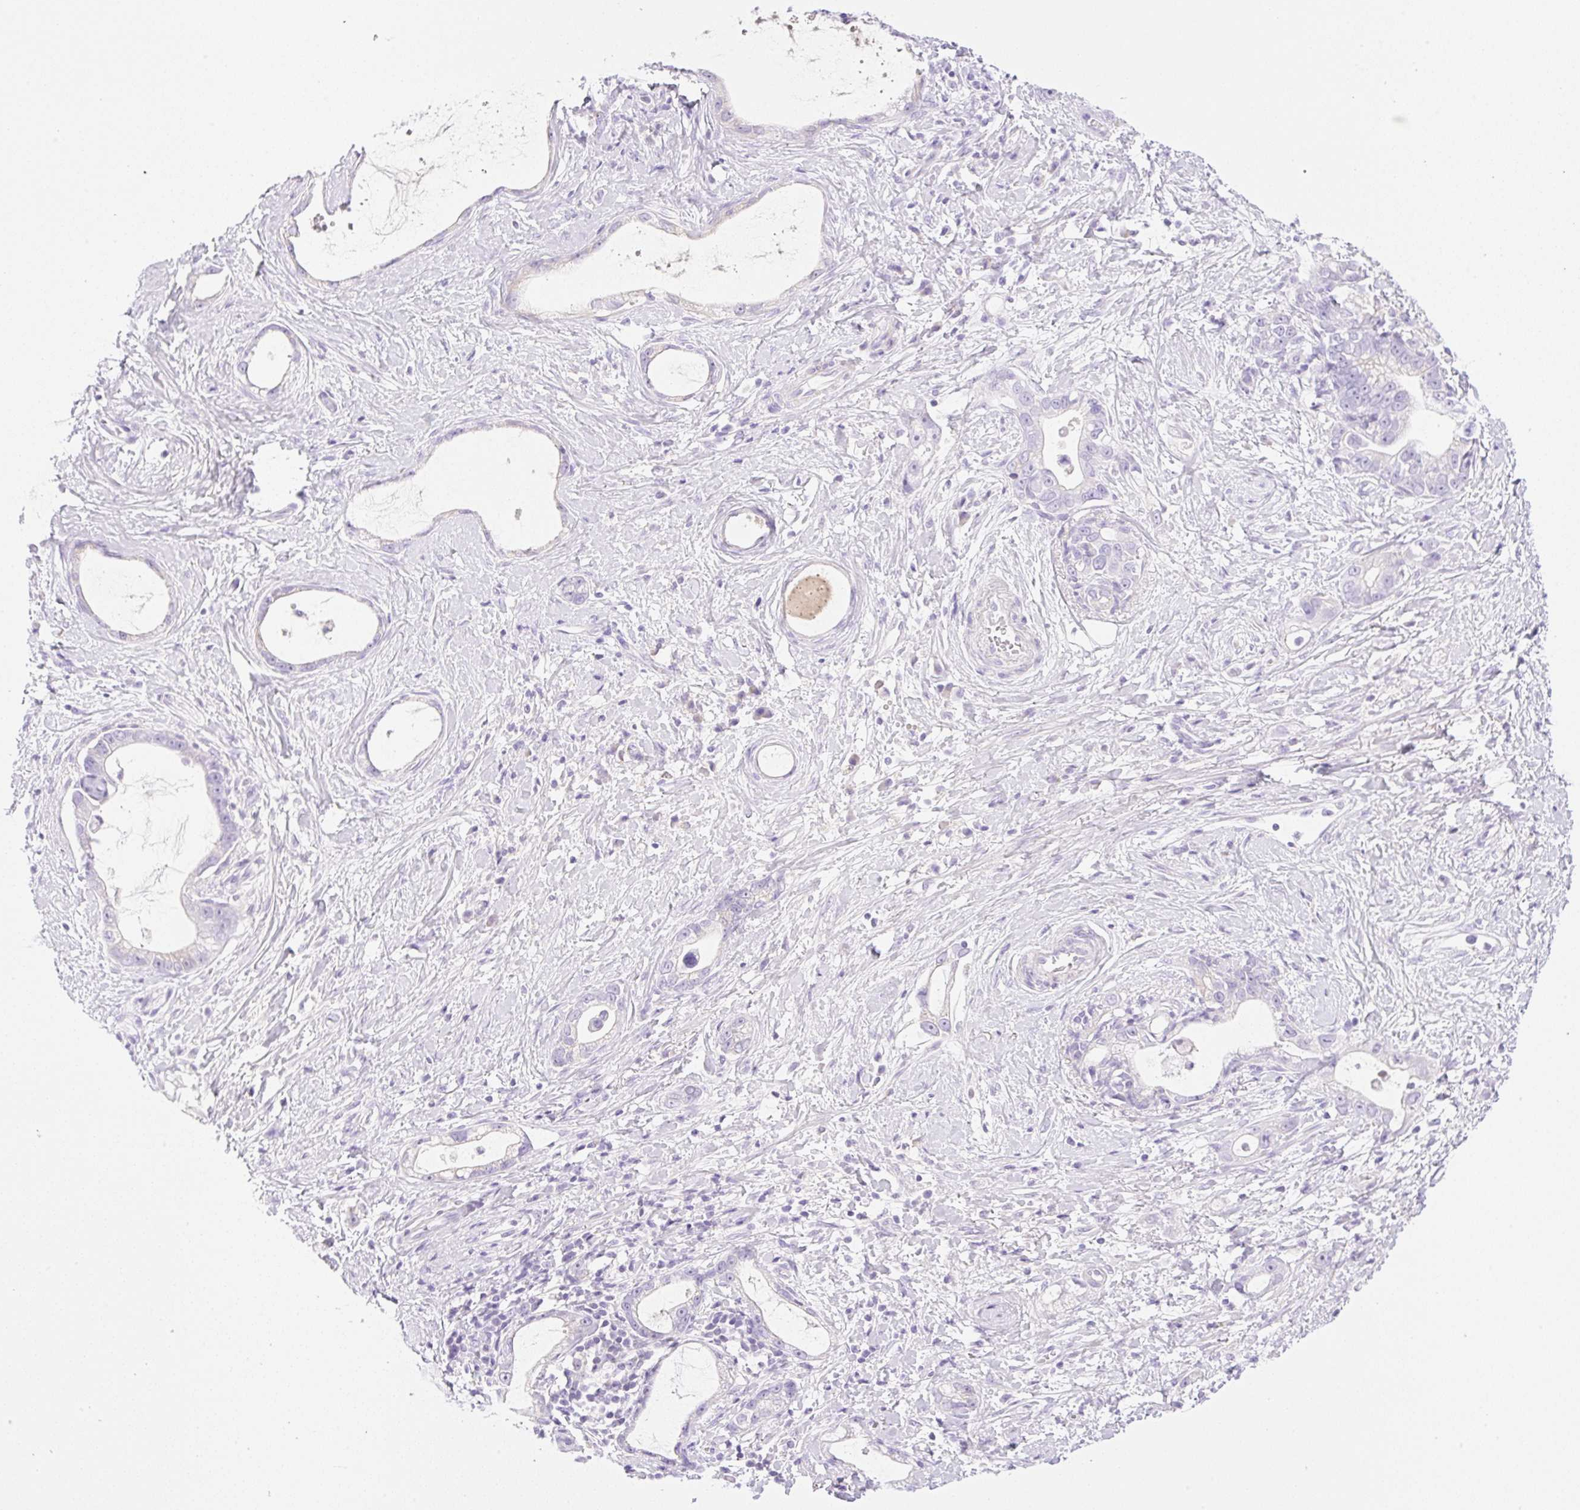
{"staining": {"intensity": "negative", "quantity": "none", "location": "none"}, "tissue": "stomach cancer", "cell_type": "Tumor cells", "image_type": "cancer", "snomed": [{"axis": "morphology", "description": "Adenocarcinoma, NOS"}, {"axis": "topography", "description": "Stomach"}], "caption": "High power microscopy histopathology image of an IHC histopathology image of stomach adenocarcinoma, revealing no significant positivity in tumor cells.", "gene": "PALM3", "patient": {"sex": "male", "age": 55}}